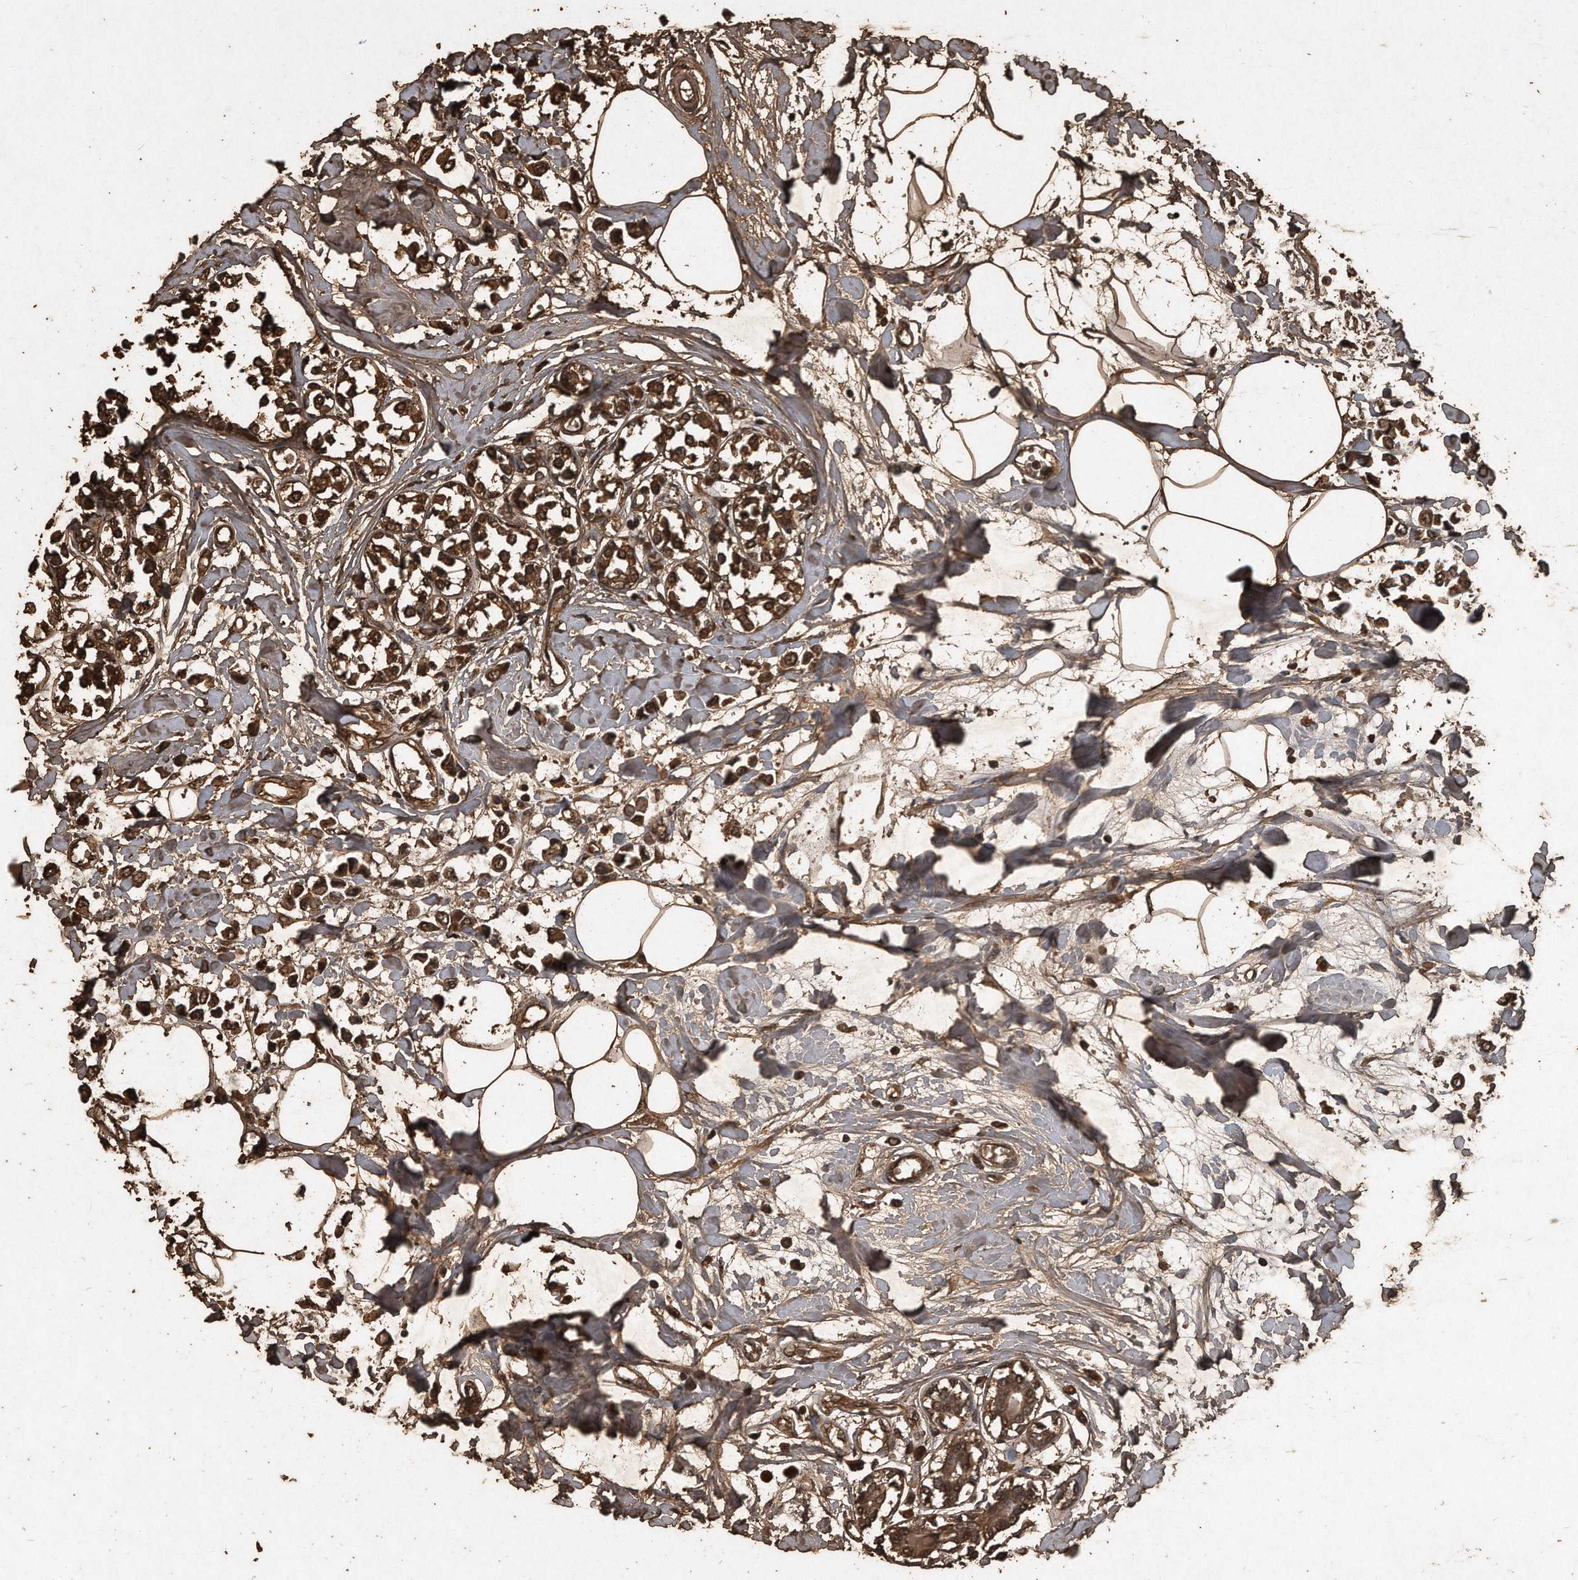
{"staining": {"intensity": "strong", "quantity": ">75%", "location": "cytoplasmic/membranous"}, "tissue": "breast cancer", "cell_type": "Tumor cells", "image_type": "cancer", "snomed": [{"axis": "morphology", "description": "Lobular carcinoma"}, {"axis": "topography", "description": "Breast"}], "caption": "Protein staining of breast cancer (lobular carcinoma) tissue displays strong cytoplasmic/membranous staining in about >75% of tumor cells. Using DAB (3,3'-diaminobenzidine) (brown) and hematoxylin (blue) stains, captured at high magnification using brightfield microscopy.", "gene": "CFLAR", "patient": {"sex": "female", "age": 51}}